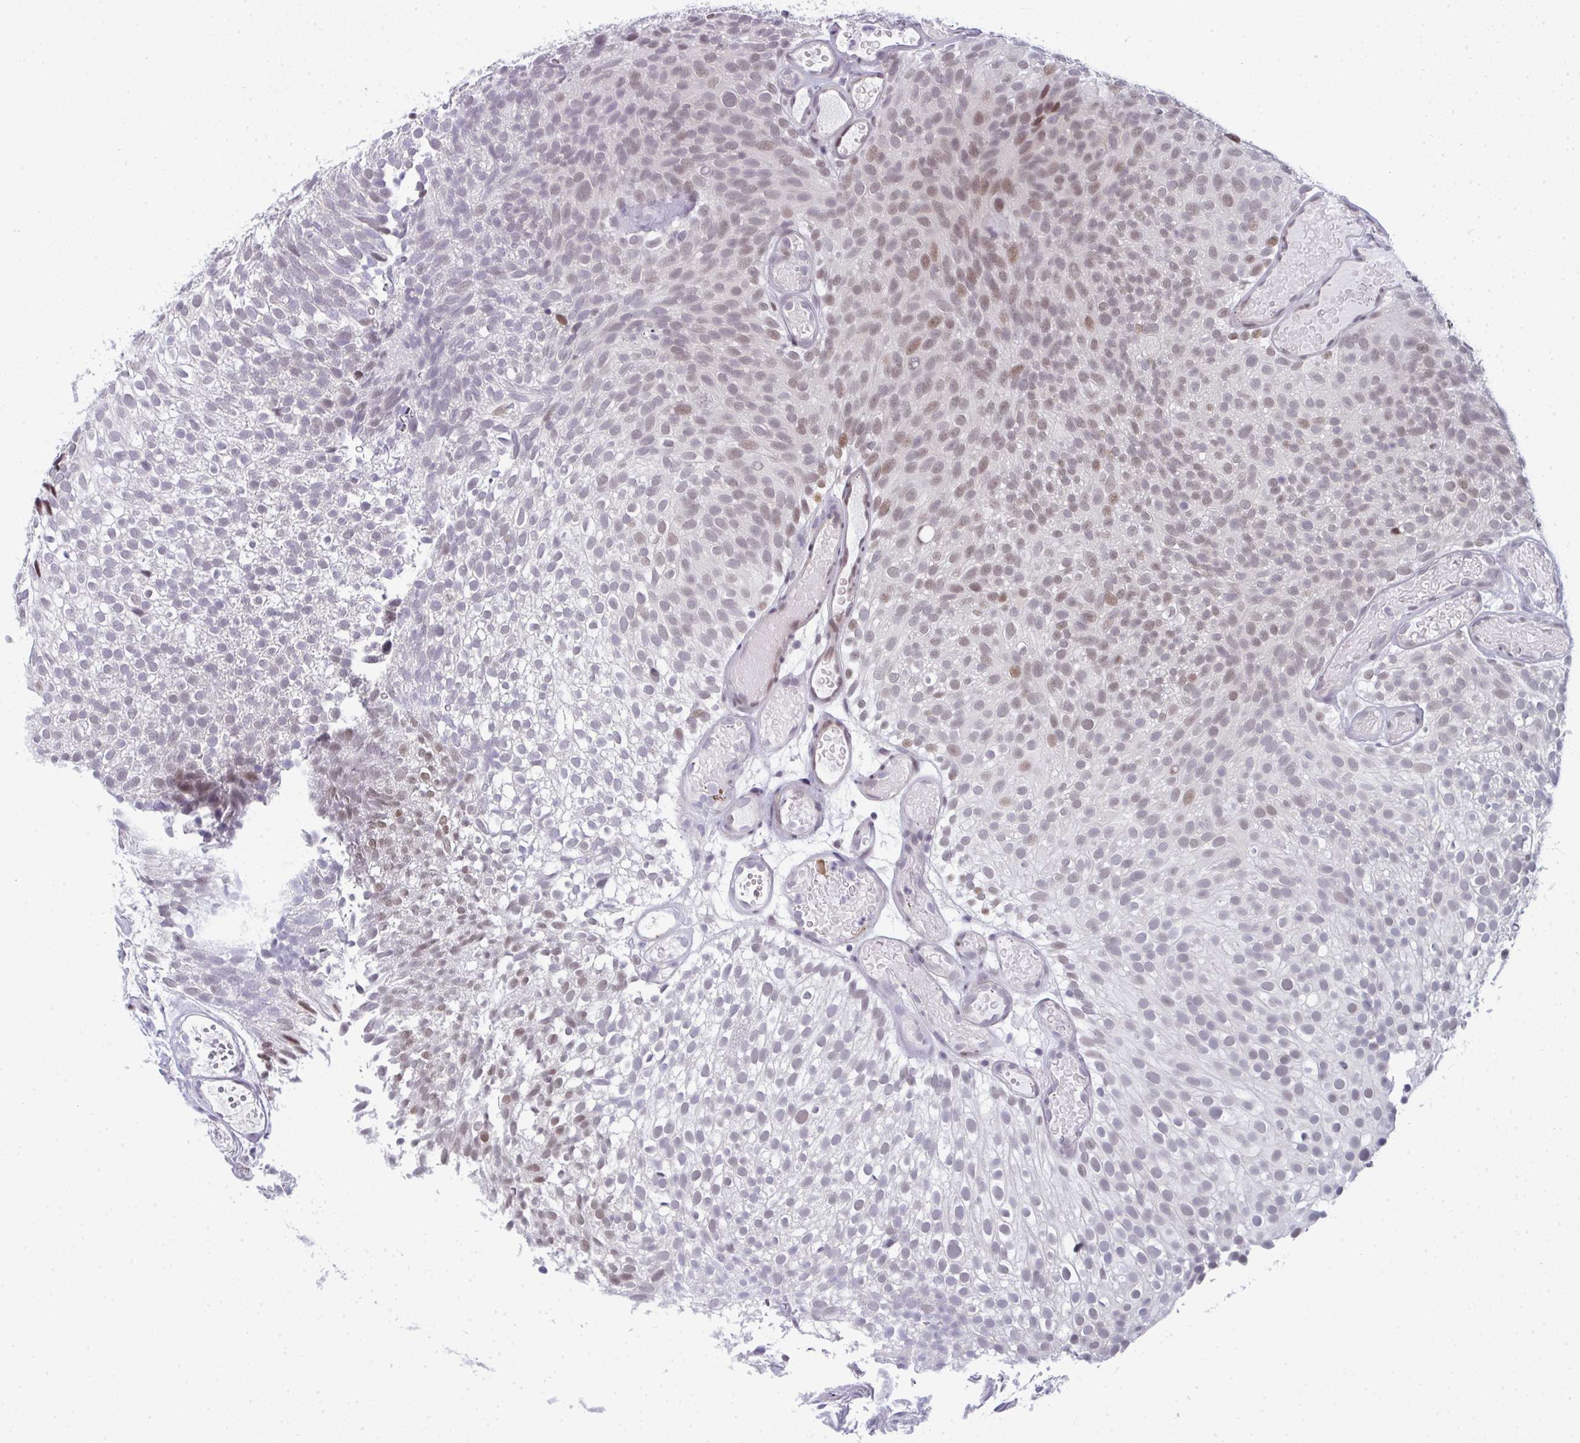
{"staining": {"intensity": "moderate", "quantity": ">75%", "location": "nuclear"}, "tissue": "urothelial cancer", "cell_type": "Tumor cells", "image_type": "cancer", "snomed": [{"axis": "morphology", "description": "Urothelial carcinoma, Low grade"}, {"axis": "topography", "description": "Urinary bladder"}], "caption": "Low-grade urothelial carcinoma stained for a protein demonstrates moderate nuclear positivity in tumor cells.", "gene": "ATF1", "patient": {"sex": "male", "age": 78}}